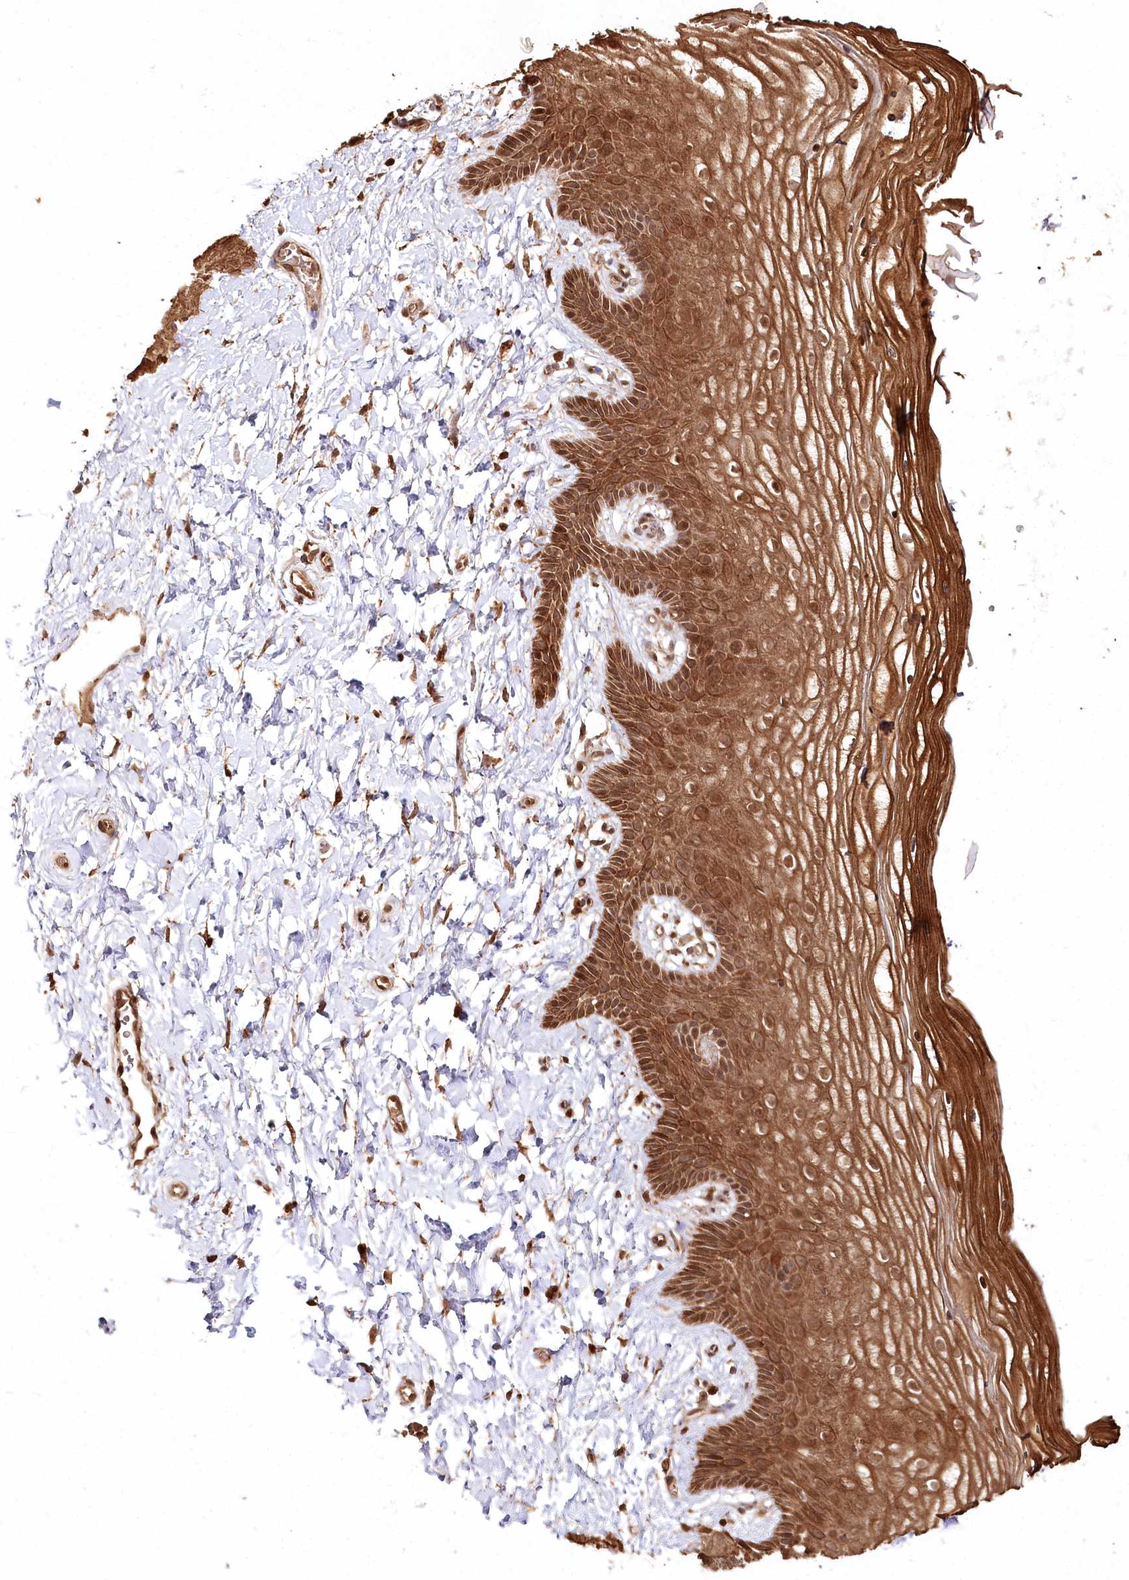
{"staining": {"intensity": "strong", "quantity": ">75%", "location": "cytoplasmic/membranous,nuclear"}, "tissue": "vagina", "cell_type": "Squamous epithelial cells", "image_type": "normal", "snomed": [{"axis": "morphology", "description": "Normal tissue, NOS"}, {"axis": "topography", "description": "Vagina"}, {"axis": "topography", "description": "Cervix"}], "caption": "A high amount of strong cytoplasmic/membranous,nuclear positivity is seen in about >75% of squamous epithelial cells in benign vagina.", "gene": "ULK2", "patient": {"sex": "female", "age": 40}}